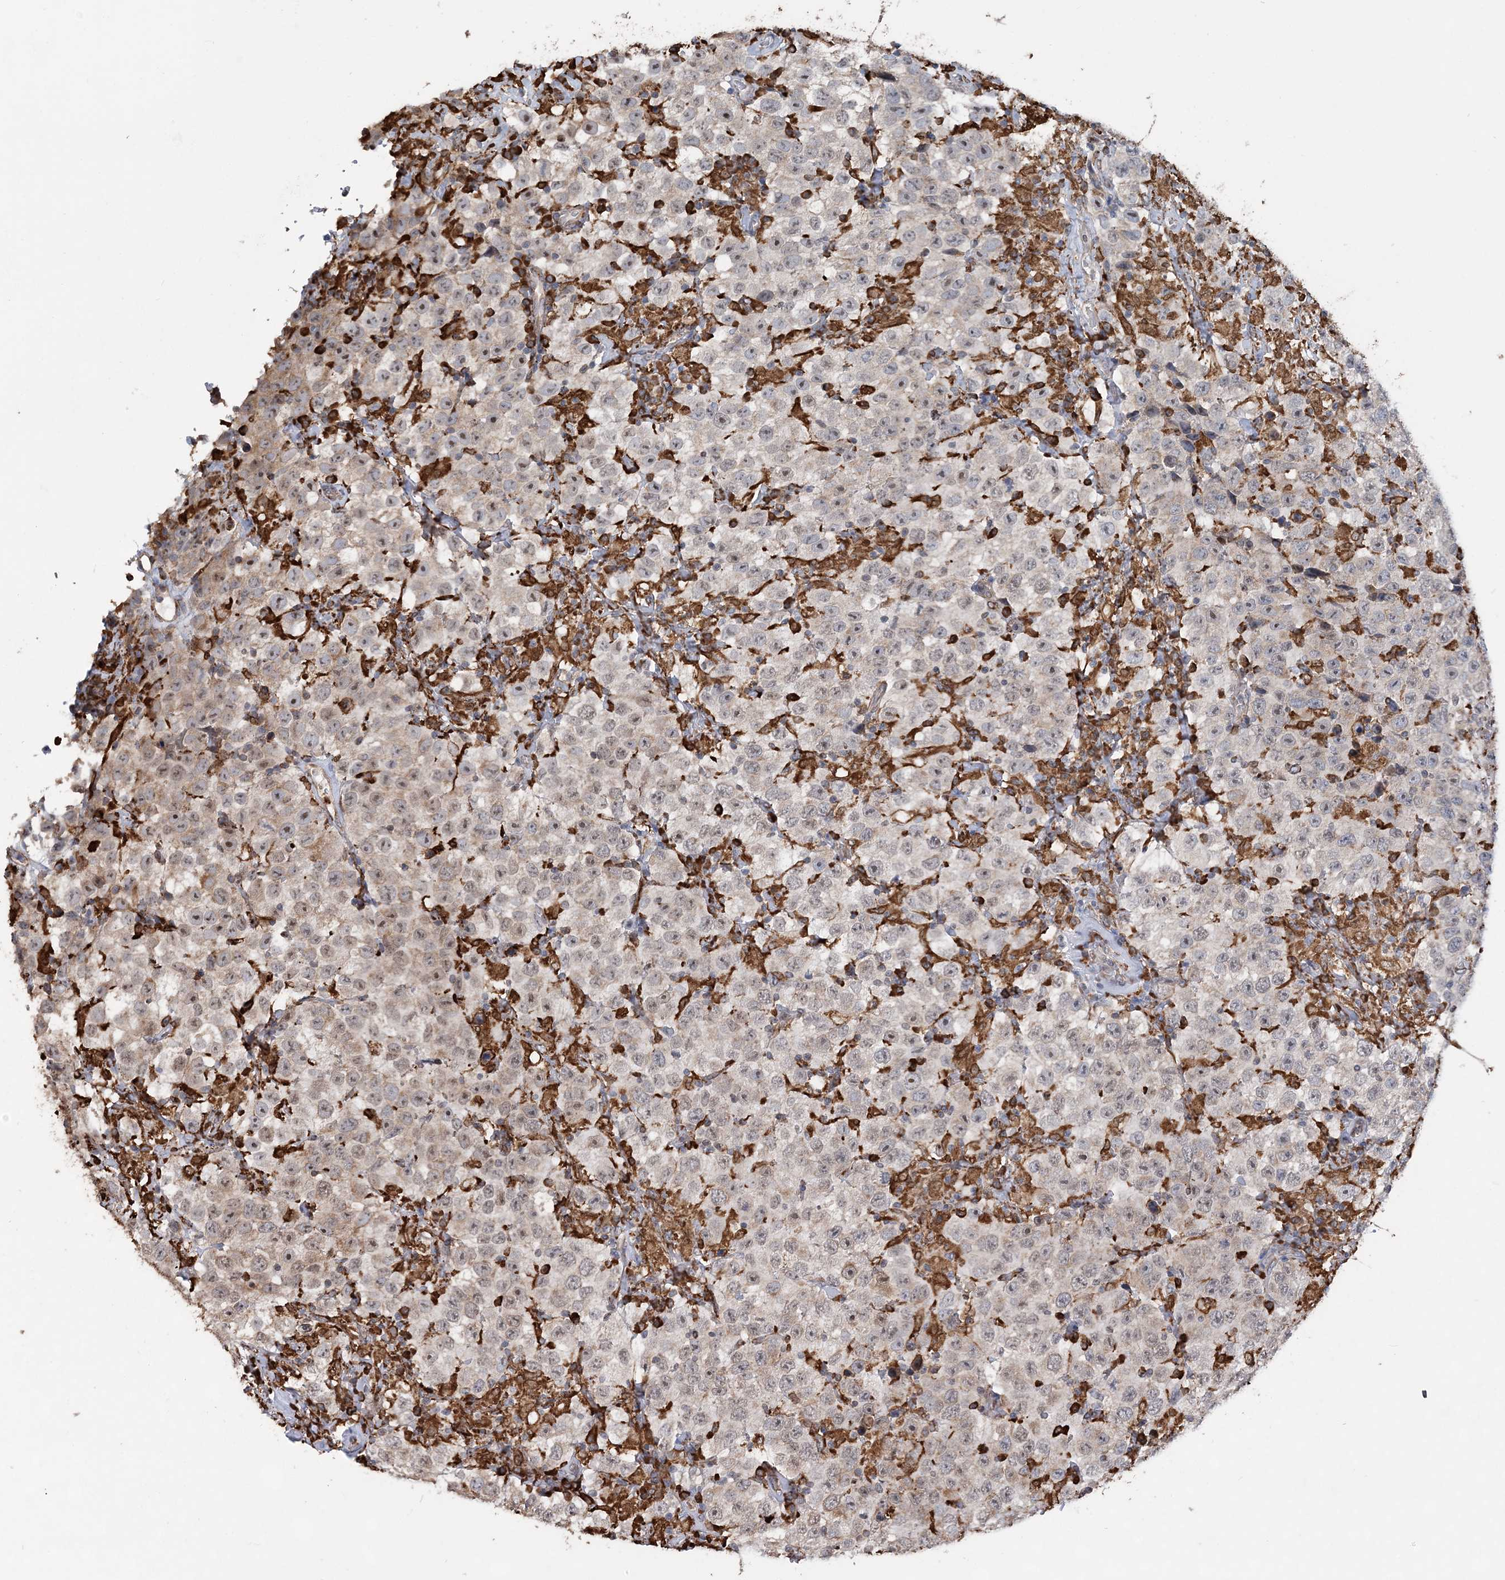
{"staining": {"intensity": "weak", "quantity": "25%-75%", "location": "cytoplasmic/membranous"}, "tissue": "testis cancer", "cell_type": "Tumor cells", "image_type": "cancer", "snomed": [{"axis": "morphology", "description": "Seminoma, NOS"}, {"axis": "topography", "description": "Testis"}], "caption": "Human seminoma (testis) stained with a protein marker displays weak staining in tumor cells.", "gene": "WDR12", "patient": {"sex": "male", "age": 41}}